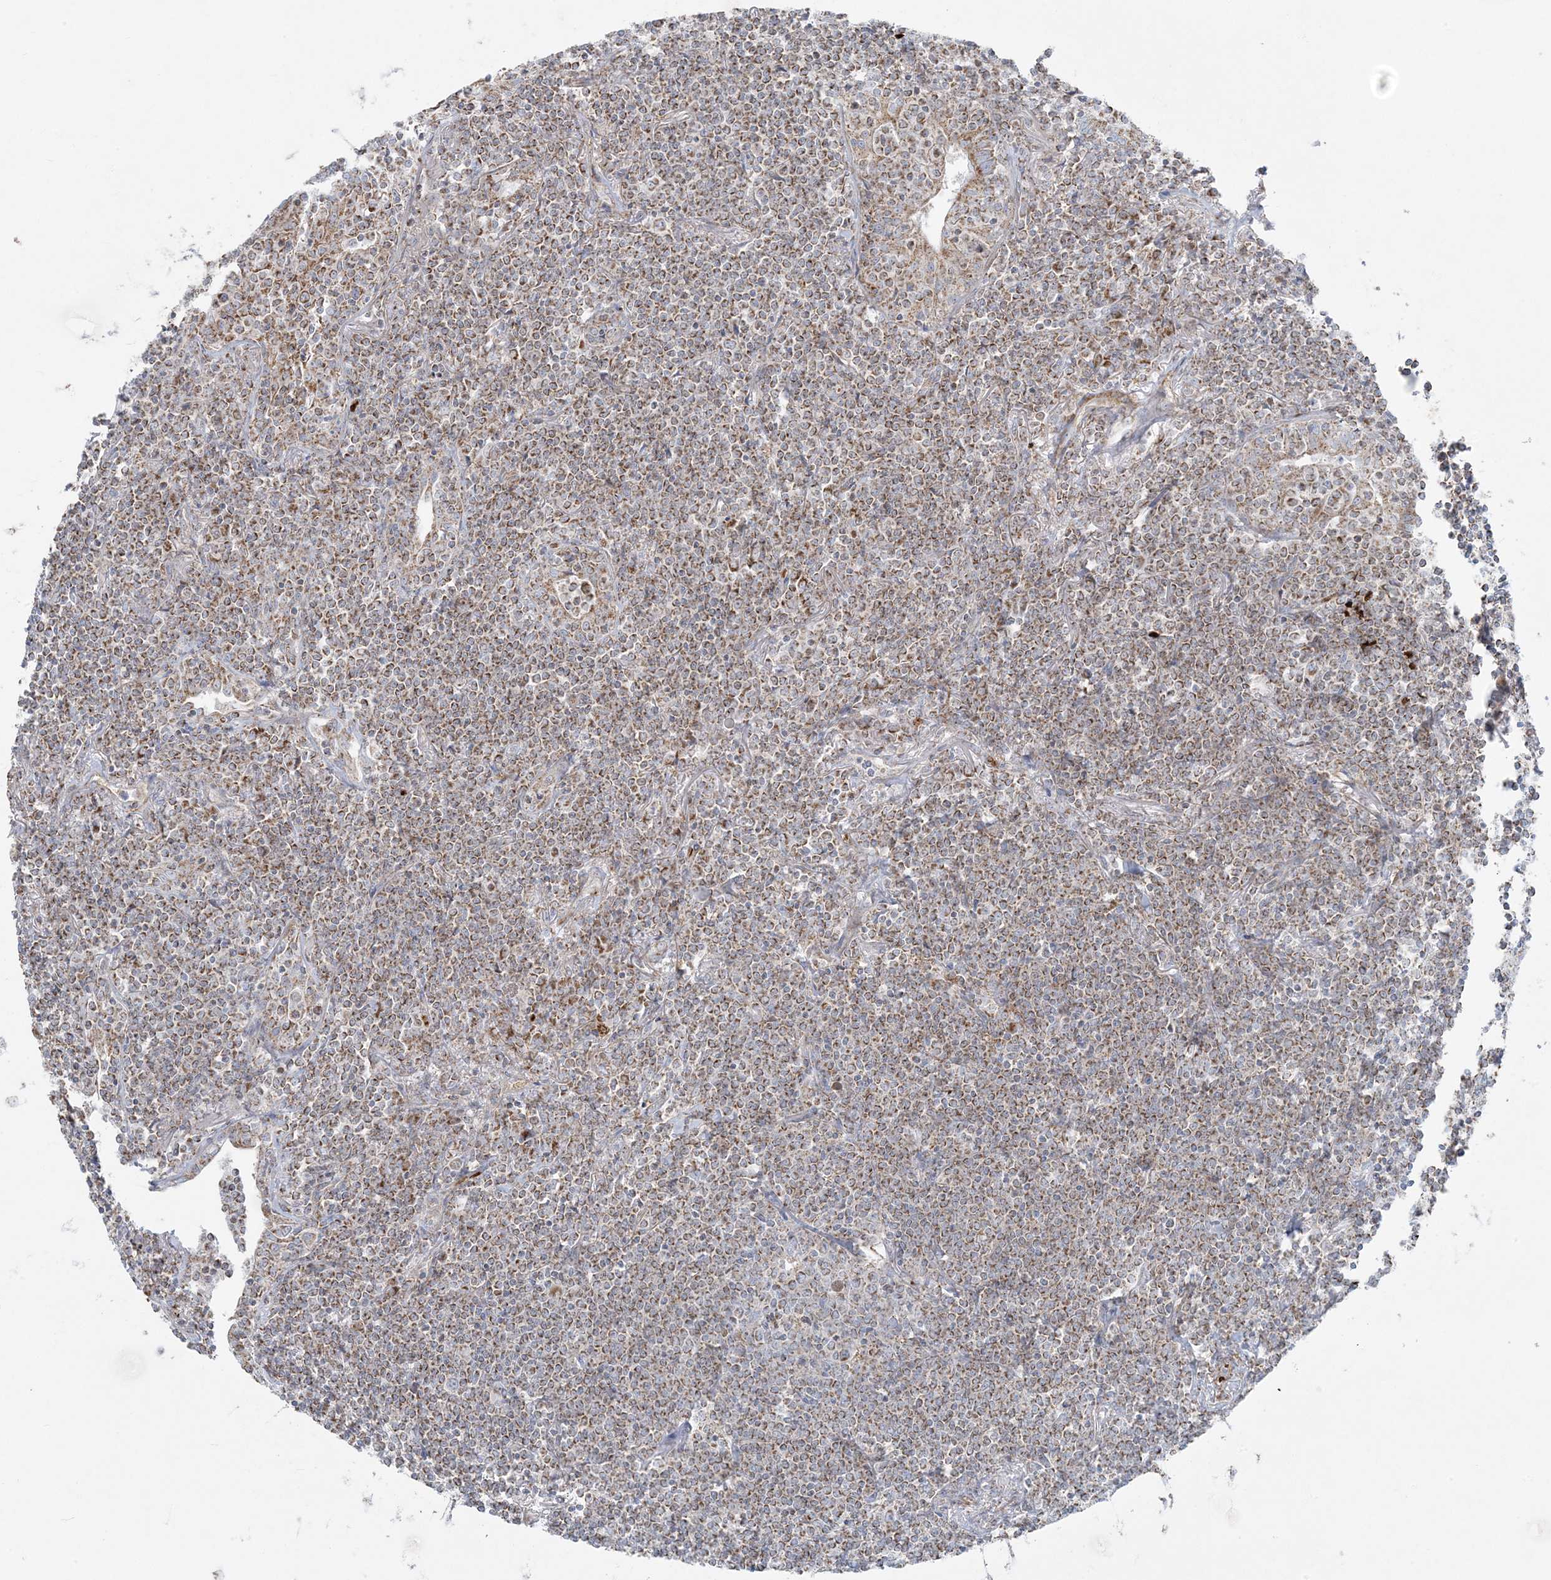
{"staining": {"intensity": "moderate", "quantity": ">75%", "location": "cytoplasmic/membranous"}, "tissue": "lymphoma", "cell_type": "Tumor cells", "image_type": "cancer", "snomed": [{"axis": "morphology", "description": "Malignant lymphoma, non-Hodgkin's type, Low grade"}, {"axis": "topography", "description": "Lung"}], "caption": "Lymphoma stained with a protein marker displays moderate staining in tumor cells.", "gene": "PIK3R4", "patient": {"sex": "female", "age": 71}}